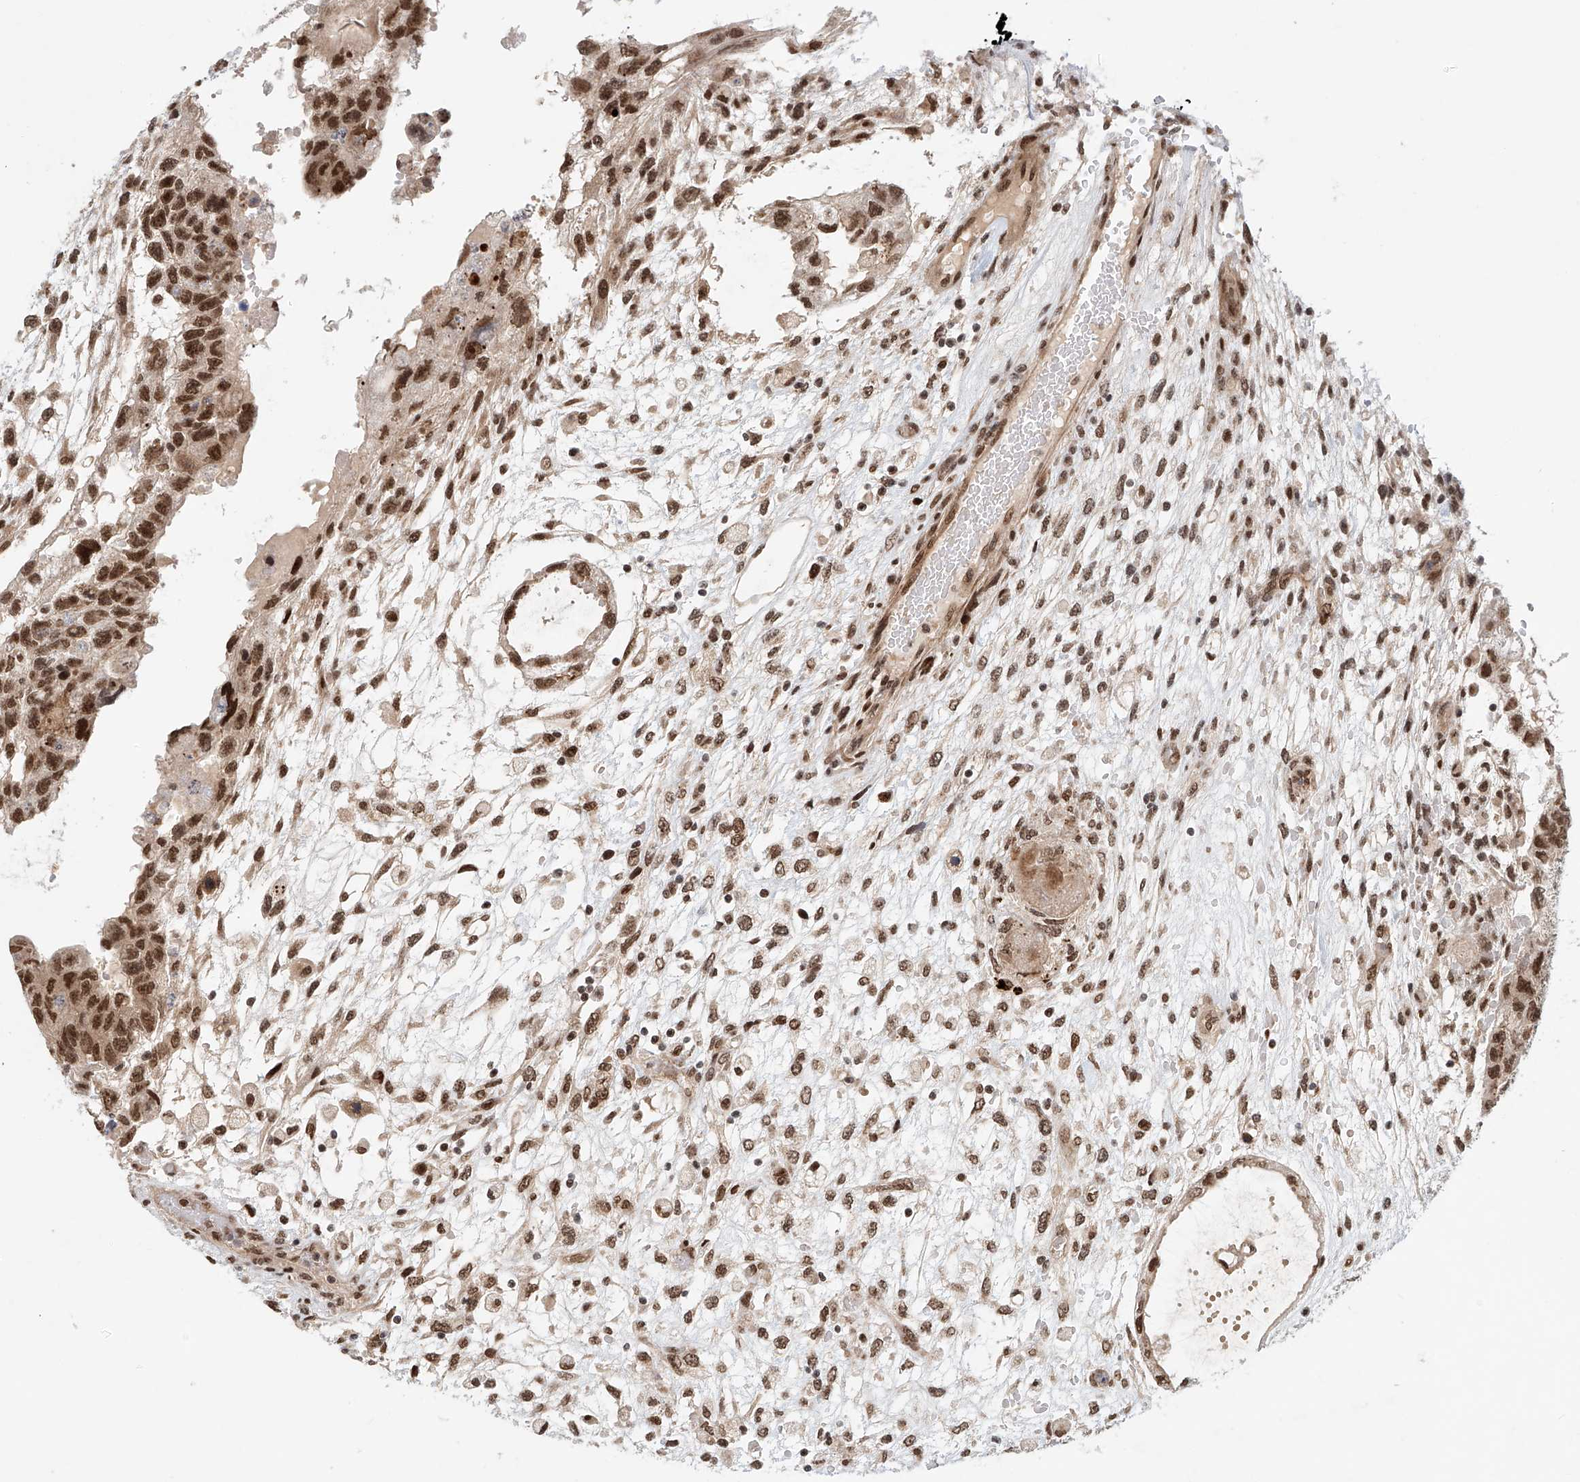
{"staining": {"intensity": "strong", "quantity": ">75%", "location": "cytoplasmic/membranous,nuclear"}, "tissue": "testis cancer", "cell_type": "Tumor cells", "image_type": "cancer", "snomed": [{"axis": "morphology", "description": "Carcinoma, Embryonal, NOS"}, {"axis": "topography", "description": "Testis"}], "caption": "Tumor cells show high levels of strong cytoplasmic/membranous and nuclear staining in approximately >75% of cells in testis cancer. (DAB (3,3'-diaminobenzidine) IHC with brightfield microscopy, high magnification).", "gene": "ZNF470", "patient": {"sex": "male", "age": 36}}